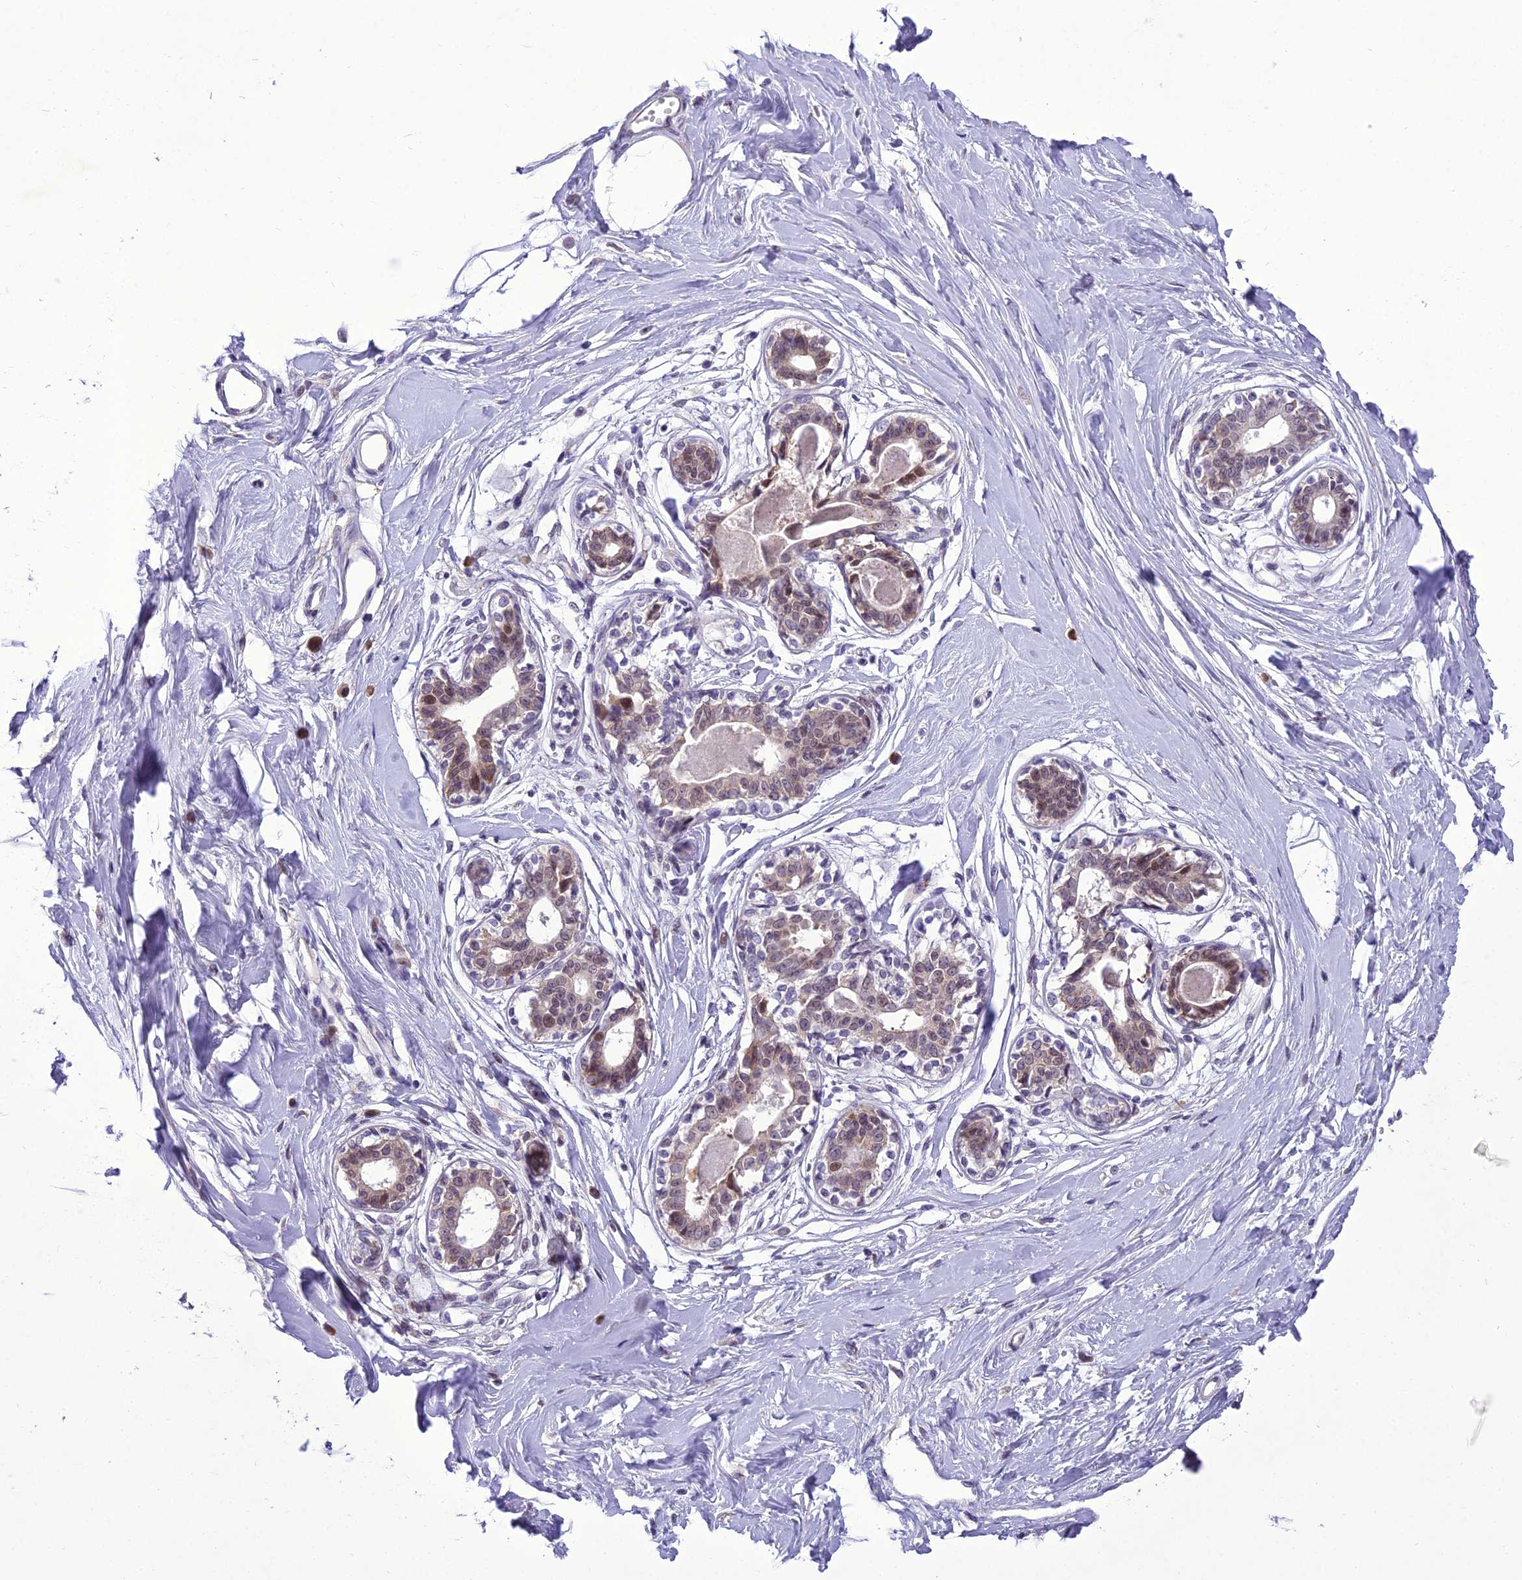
{"staining": {"intensity": "negative", "quantity": "none", "location": "none"}, "tissue": "breast", "cell_type": "Adipocytes", "image_type": "normal", "snomed": [{"axis": "morphology", "description": "Normal tissue, NOS"}, {"axis": "topography", "description": "Breast"}], "caption": "IHC histopathology image of benign breast: human breast stained with DAB demonstrates no significant protein expression in adipocytes.", "gene": "NEURL2", "patient": {"sex": "female", "age": 45}}